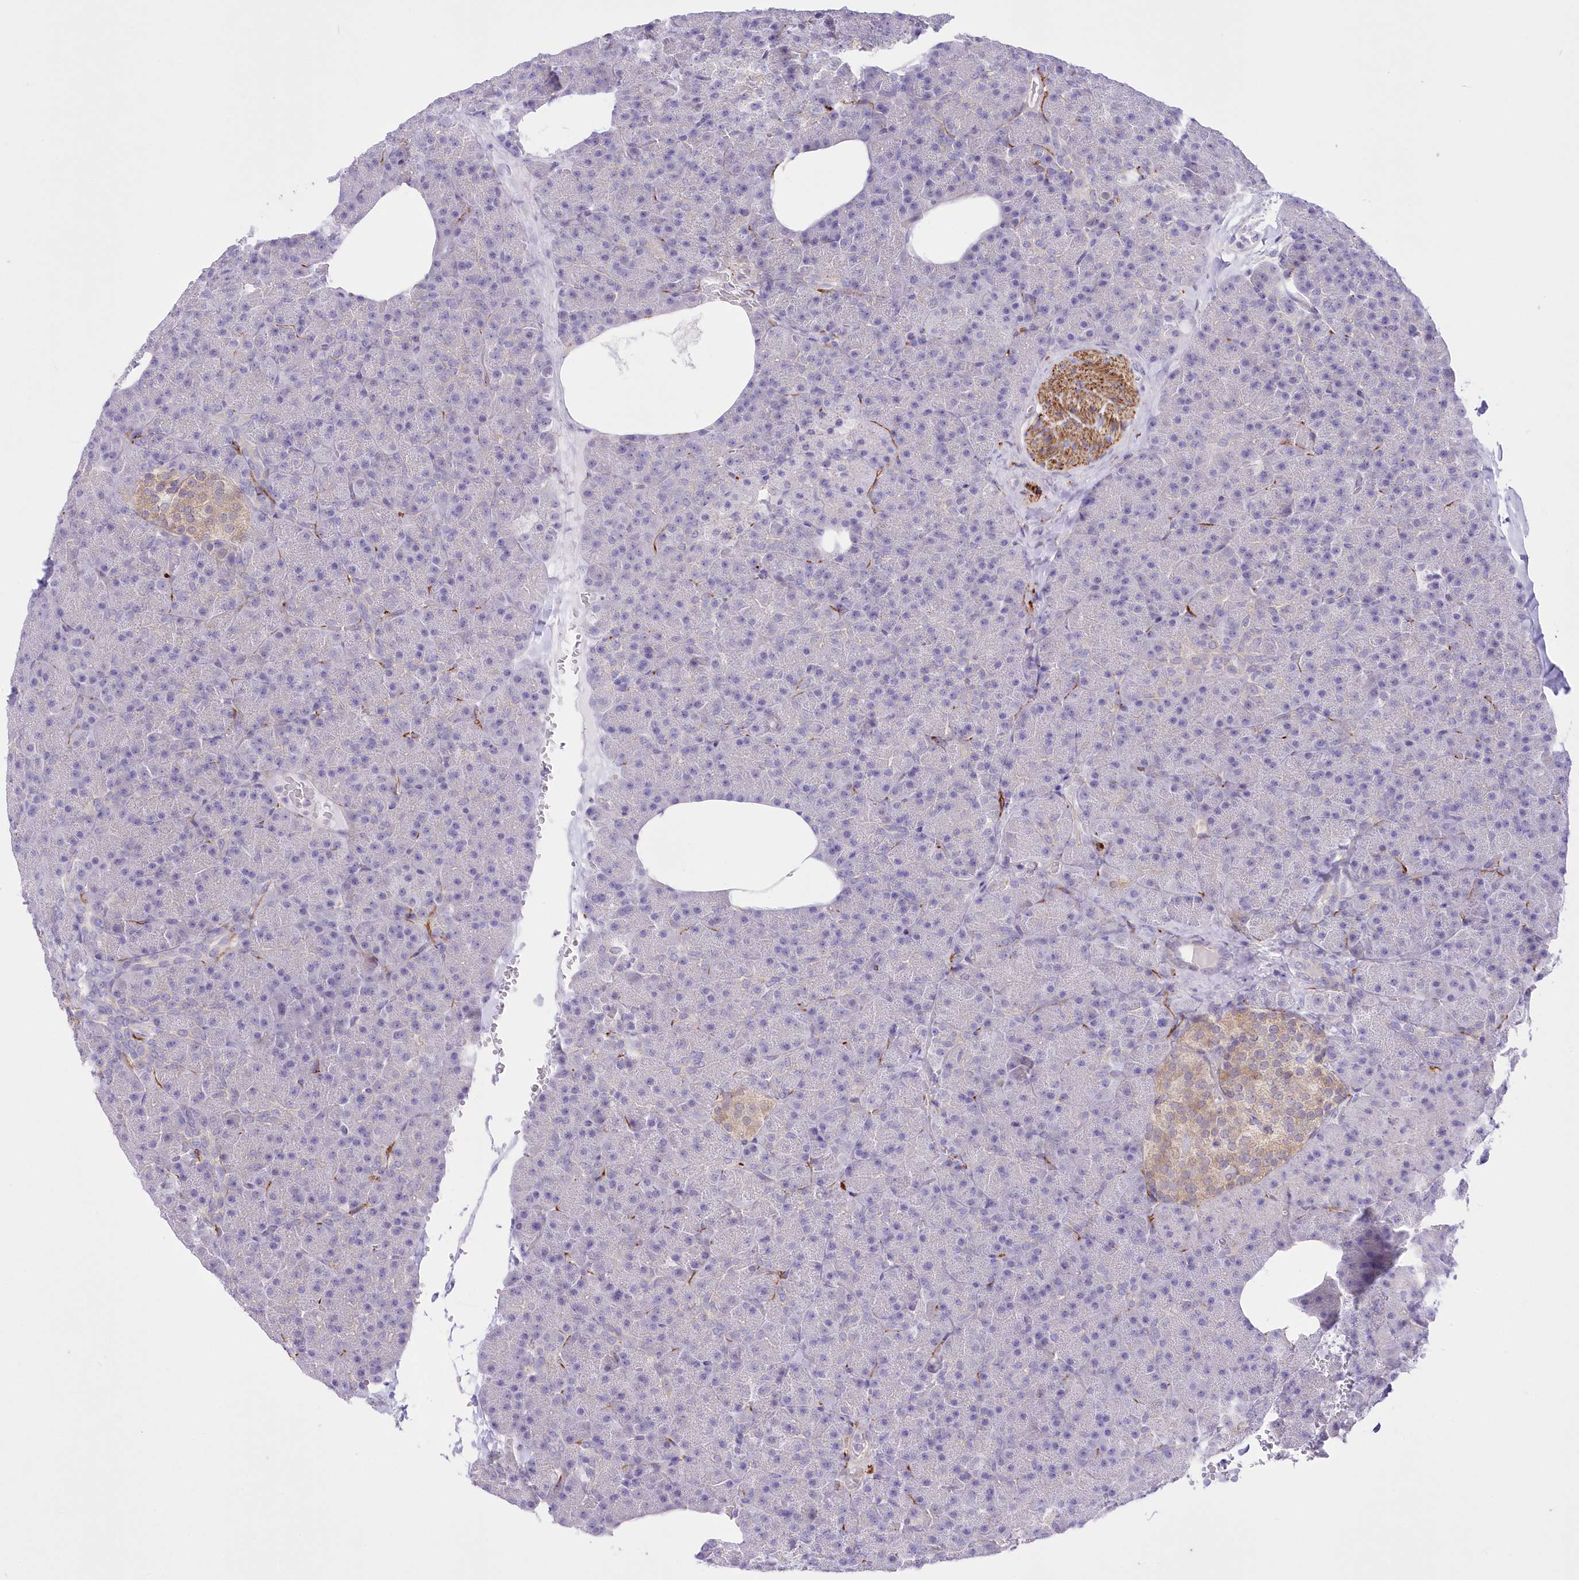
{"staining": {"intensity": "negative", "quantity": "none", "location": "none"}, "tissue": "pancreas", "cell_type": "Exocrine glandular cells", "image_type": "normal", "snomed": [{"axis": "morphology", "description": "Normal tissue, NOS"}, {"axis": "morphology", "description": "Carcinoid, malignant, NOS"}, {"axis": "topography", "description": "Pancreas"}], "caption": "An immunohistochemistry (IHC) photomicrograph of unremarkable pancreas is shown. There is no staining in exocrine glandular cells of pancreas. The staining is performed using DAB (3,3'-diaminobenzidine) brown chromogen with nuclei counter-stained in using hematoxylin.", "gene": "FAM241B", "patient": {"sex": "female", "age": 35}}